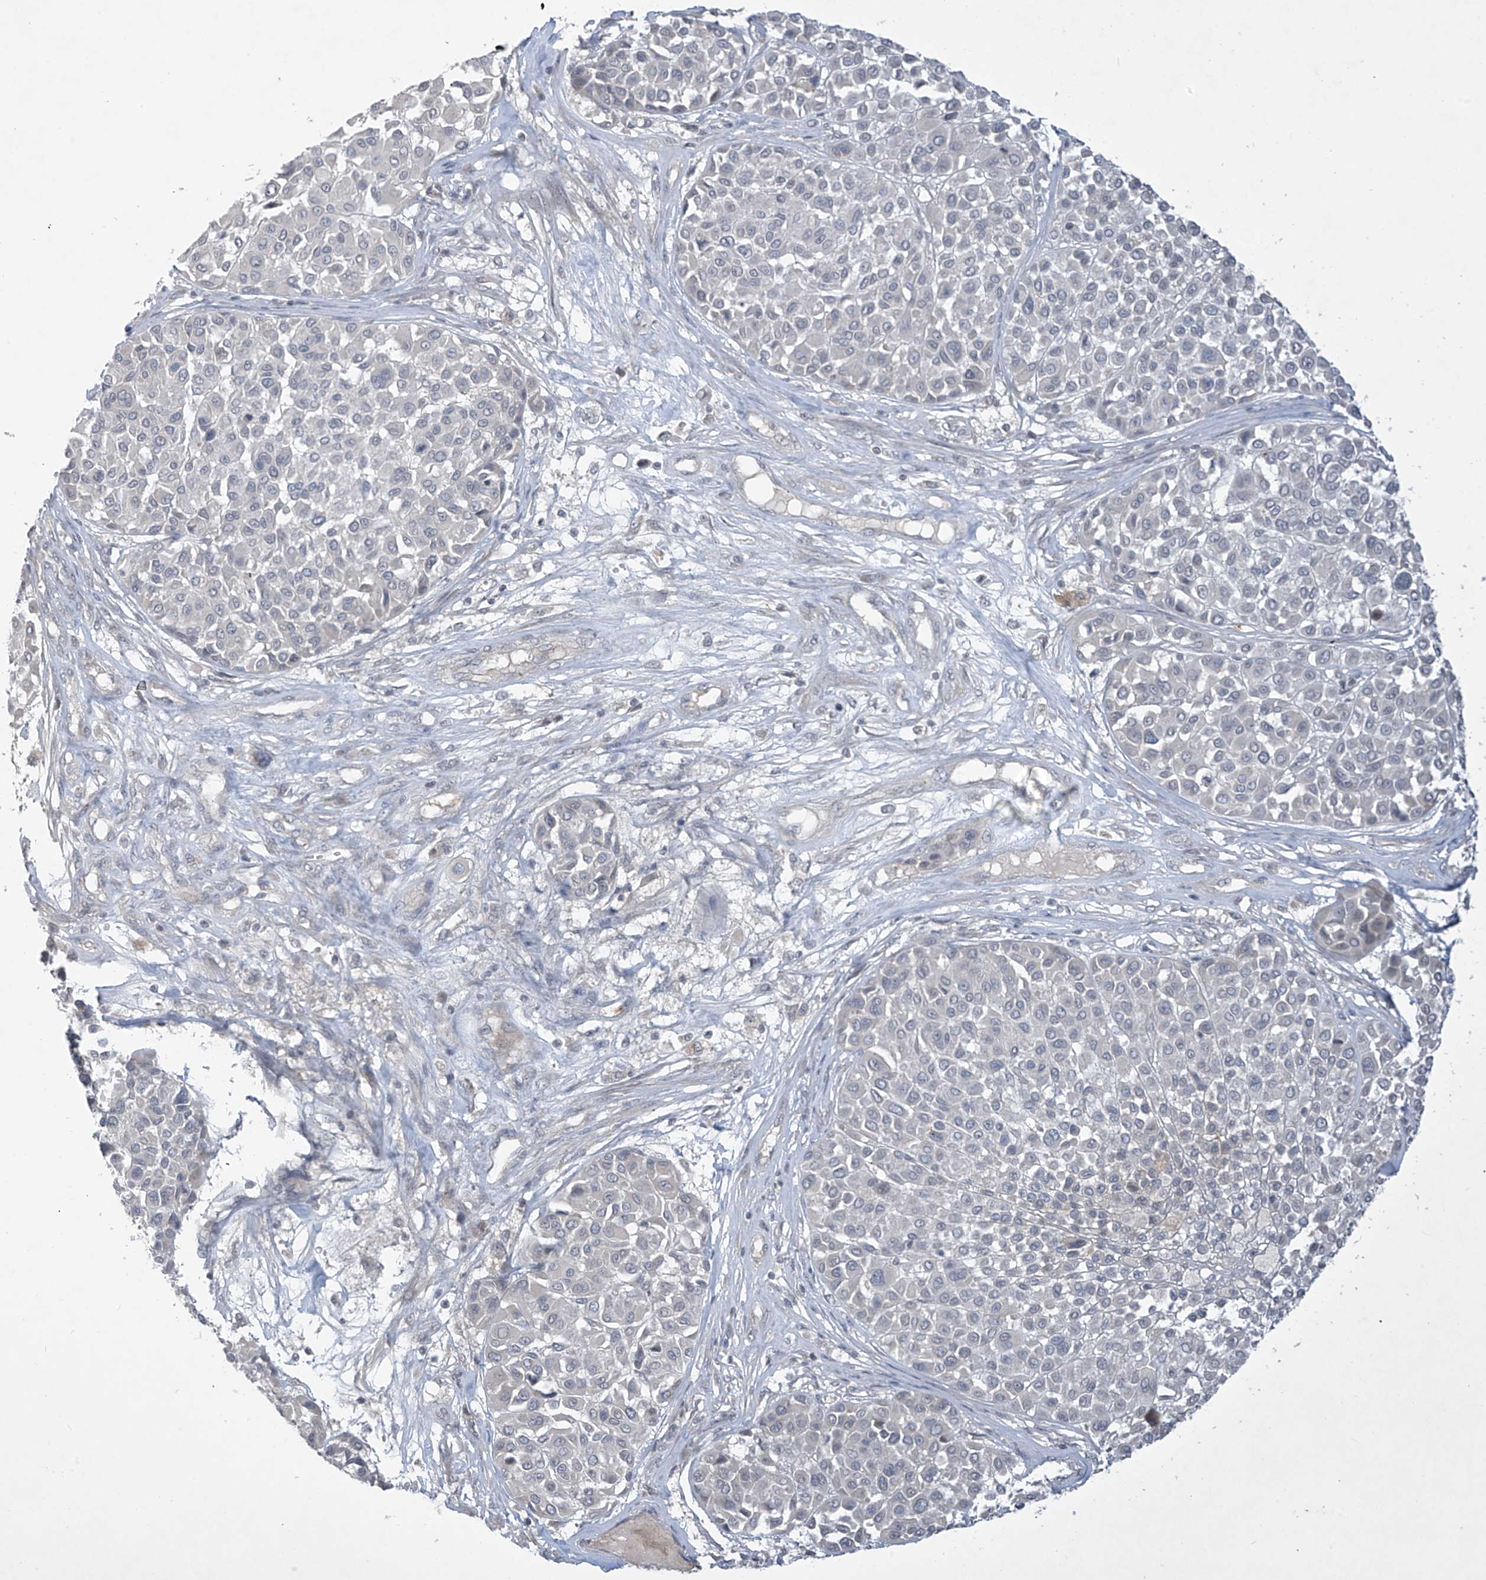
{"staining": {"intensity": "negative", "quantity": "none", "location": "none"}, "tissue": "melanoma", "cell_type": "Tumor cells", "image_type": "cancer", "snomed": [{"axis": "morphology", "description": "Malignant melanoma, Metastatic site"}, {"axis": "topography", "description": "Soft tissue"}], "caption": "Malignant melanoma (metastatic site) was stained to show a protein in brown. There is no significant expression in tumor cells.", "gene": "DGKQ", "patient": {"sex": "male", "age": 41}}